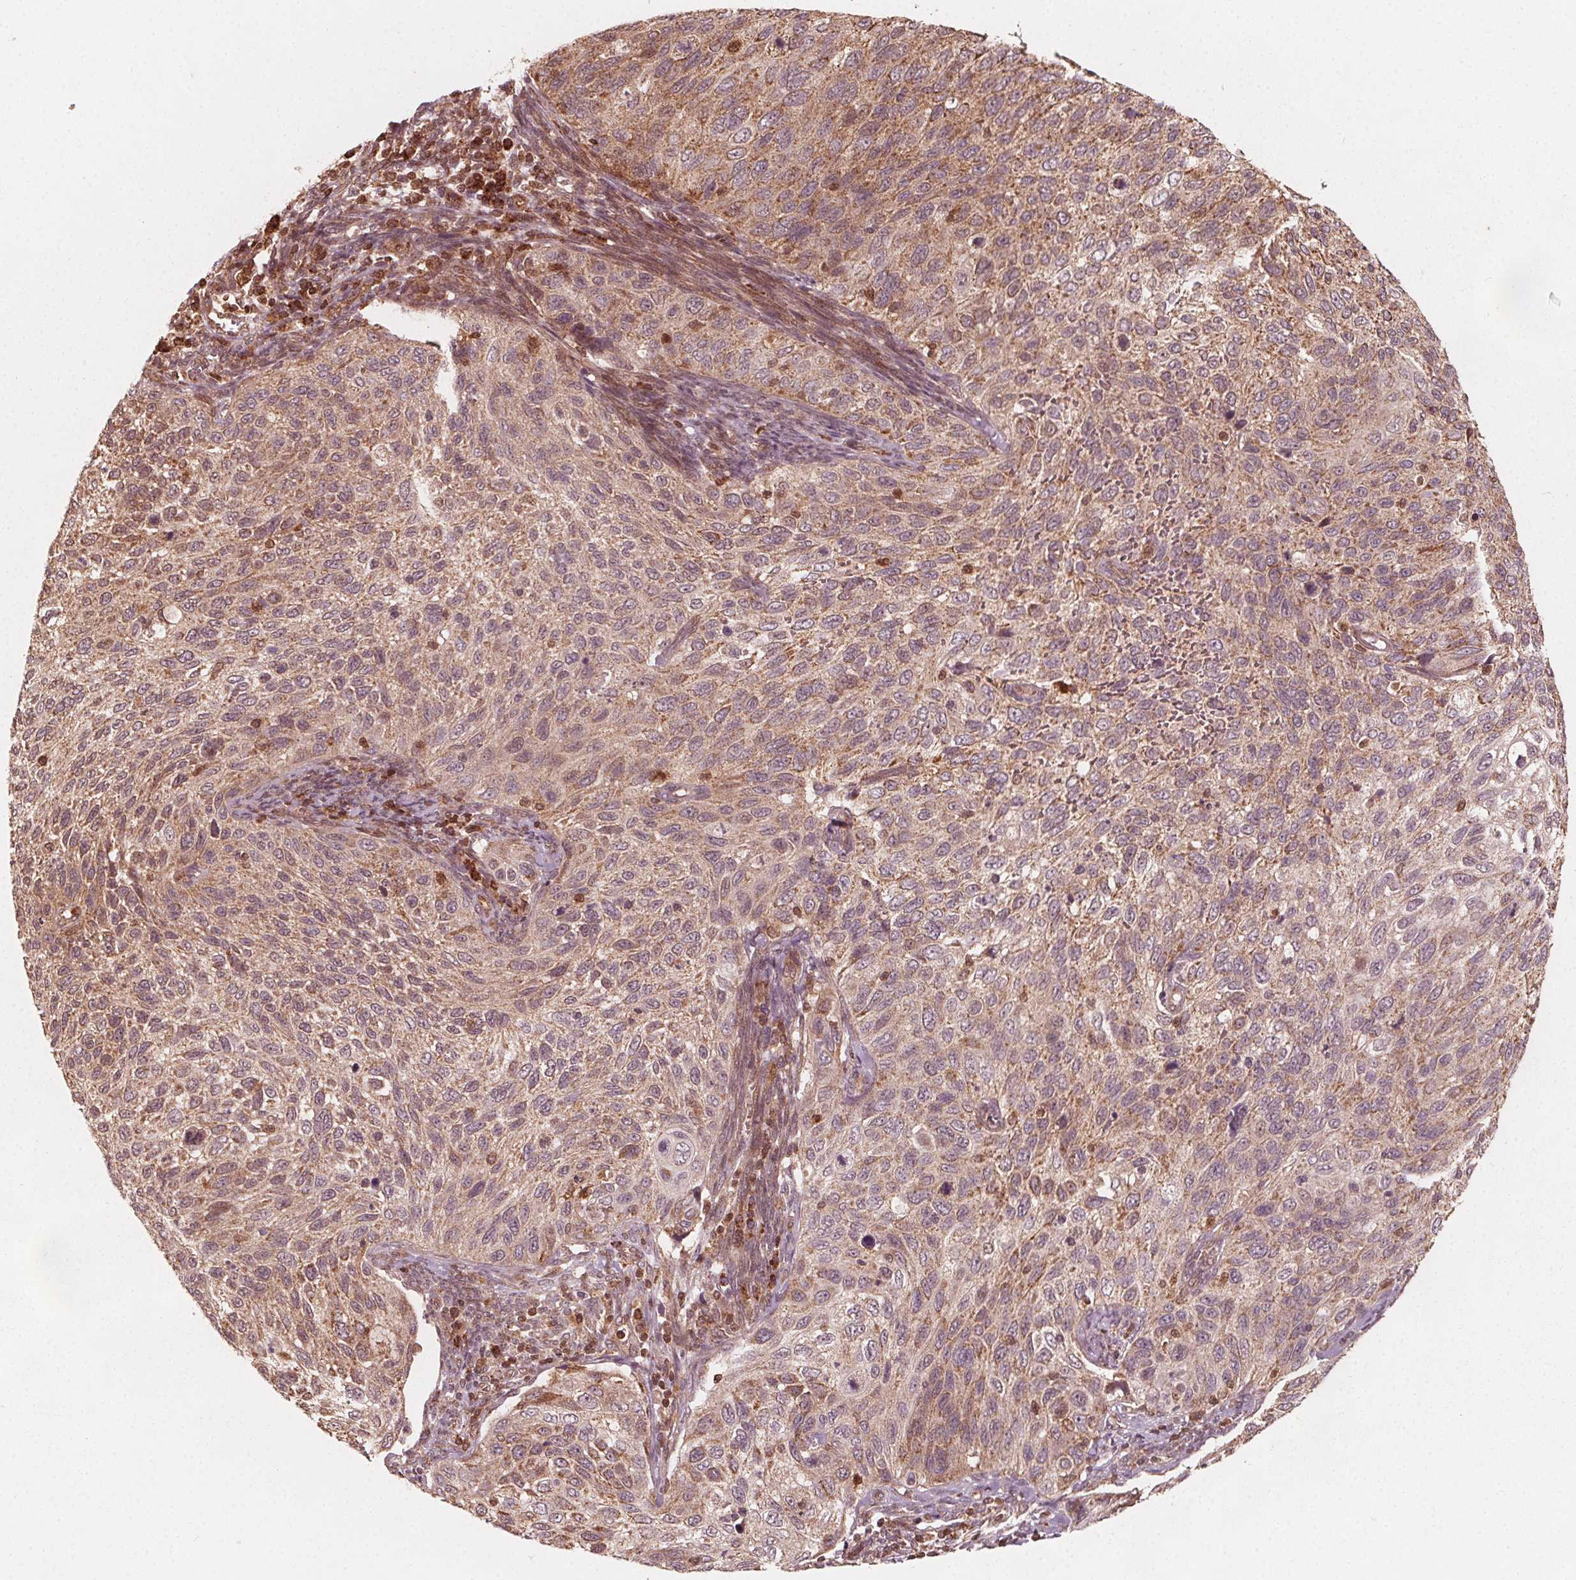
{"staining": {"intensity": "moderate", "quantity": ">75%", "location": "cytoplasmic/membranous"}, "tissue": "cervical cancer", "cell_type": "Tumor cells", "image_type": "cancer", "snomed": [{"axis": "morphology", "description": "Squamous cell carcinoma, NOS"}, {"axis": "topography", "description": "Cervix"}], "caption": "A brown stain labels moderate cytoplasmic/membranous staining of a protein in squamous cell carcinoma (cervical) tumor cells. Nuclei are stained in blue.", "gene": "AIP", "patient": {"sex": "female", "age": 70}}